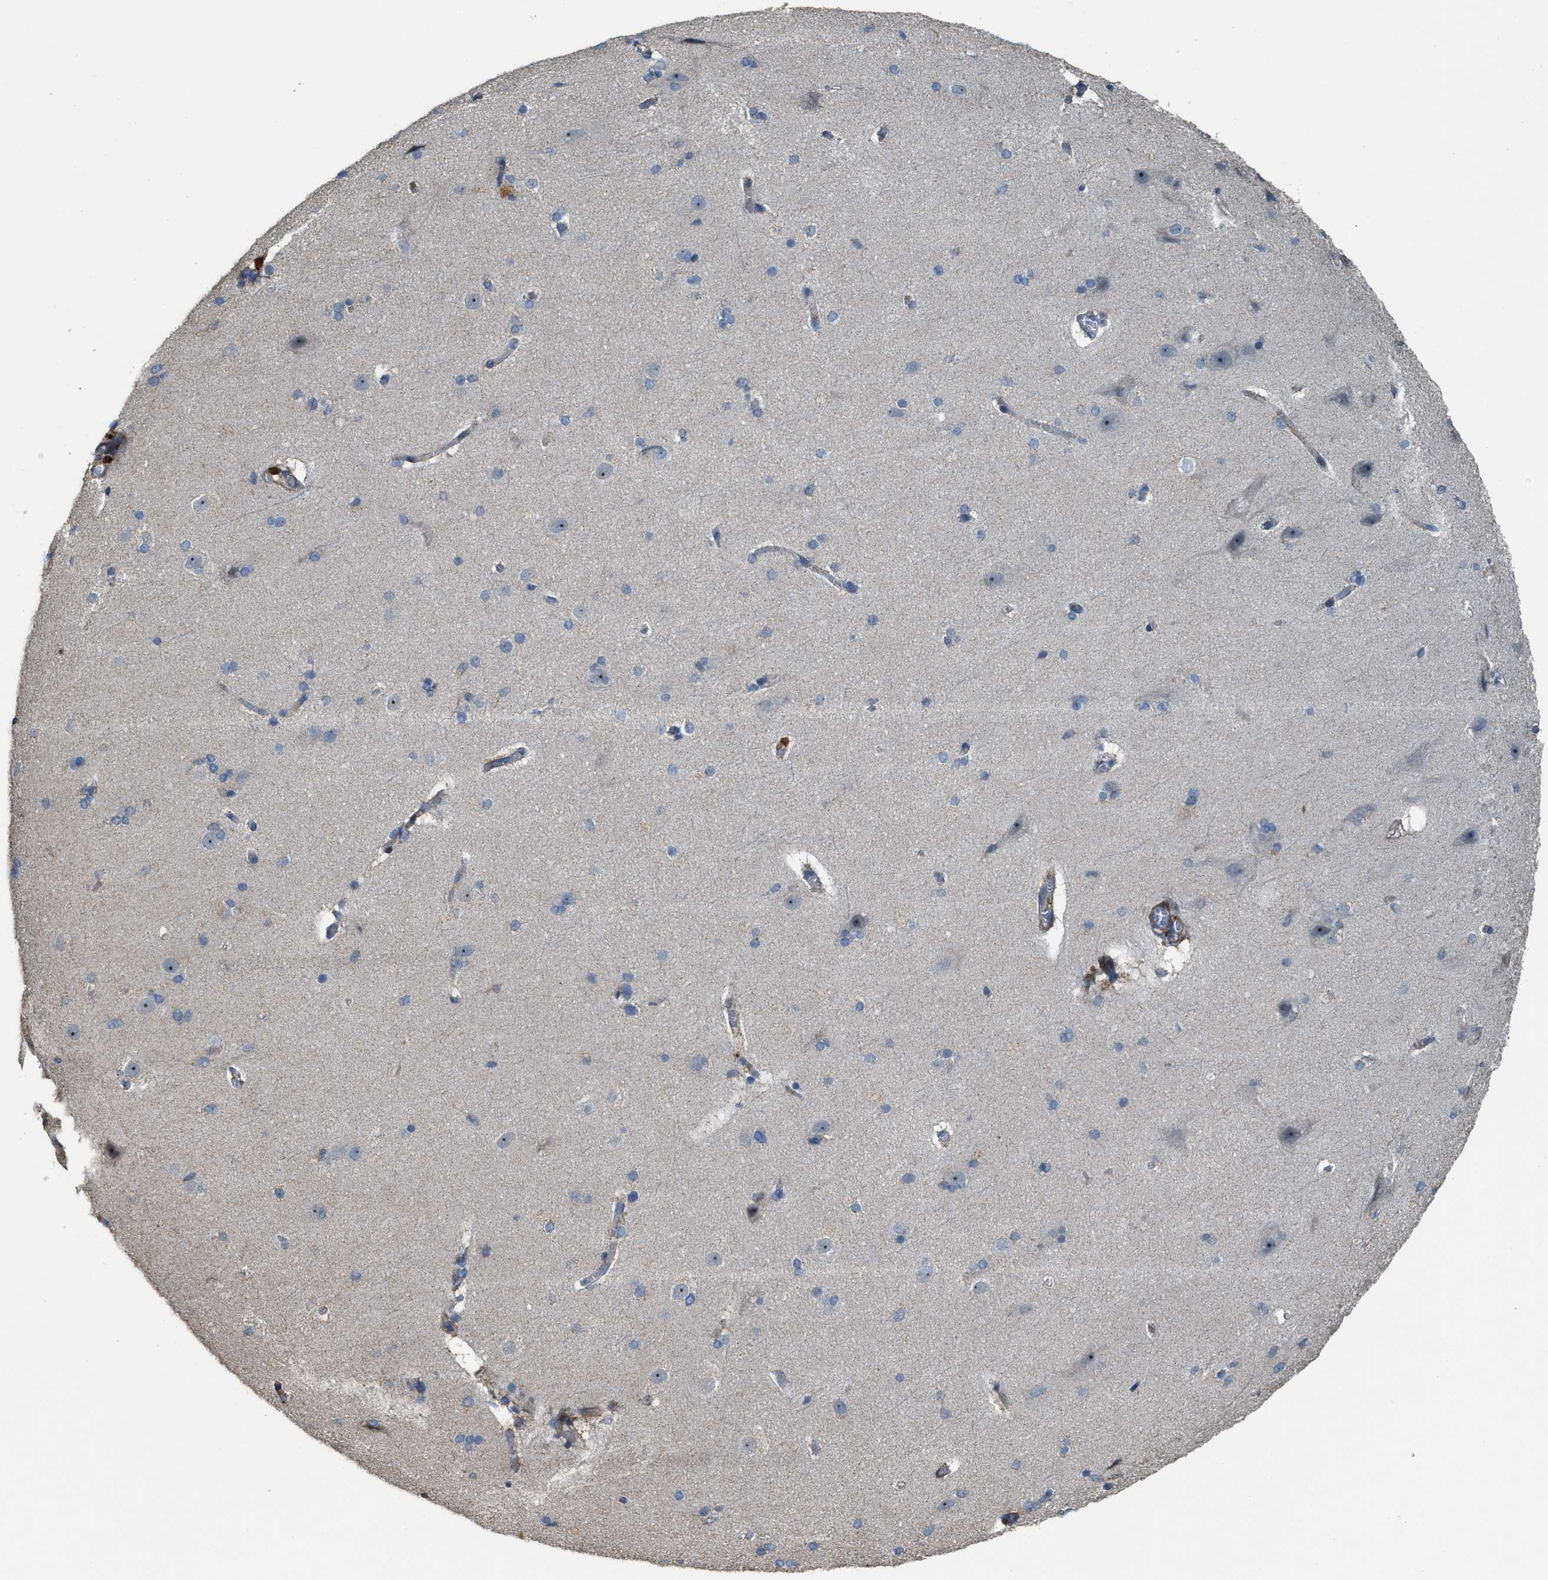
{"staining": {"intensity": "weak", "quantity": "25%-75%", "location": "cytoplasmic/membranous"}, "tissue": "cerebral cortex", "cell_type": "Endothelial cells", "image_type": "normal", "snomed": [{"axis": "morphology", "description": "Normal tissue, NOS"}, {"axis": "topography", "description": "Cerebral cortex"}, {"axis": "topography", "description": "Hippocampus"}], "caption": "Weak cytoplasmic/membranous staining is present in approximately 25%-75% of endothelial cells in benign cerebral cortex. (Brightfield microscopy of DAB IHC at high magnification).", "gene": "SERPINB5", "patient": {"sex": "female", "age": 19}}